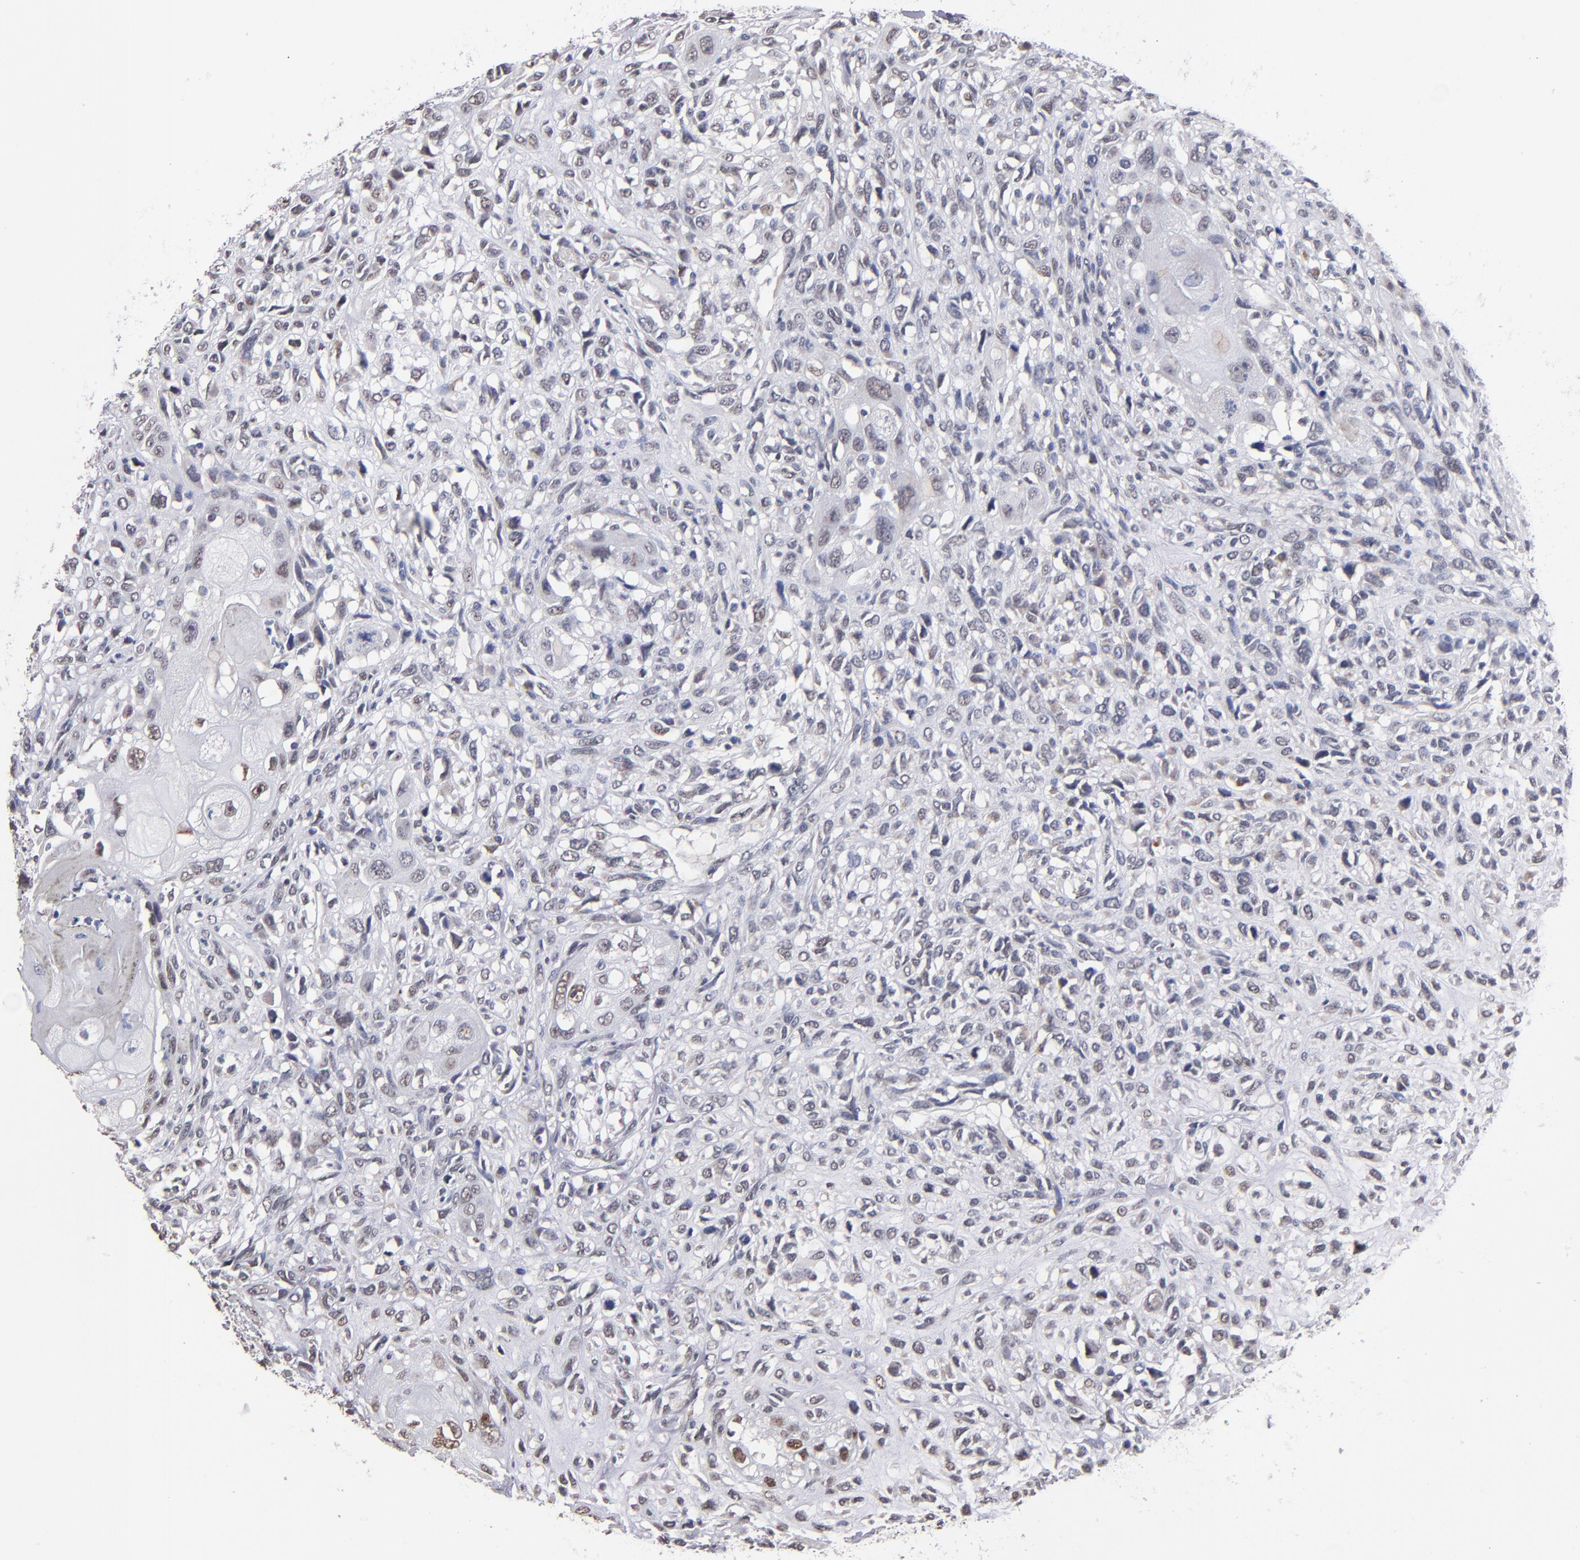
{"staining": {"intensity": "negative", "quantity": "none", "location": "none"}, "tissue": "head and neck cancer", "cell_type": "Tumor cells", "image_type": "cancer", "snomed": [{"axis": "morphology", "description": "Neoplasm, malignant, NOS"}, {"axis": "topography", "description": "Salivary gland"}, {"axis": "topography", "description": "Head-Neck"}], "caption": "A high-resolution micrograph shows immunohistochemistry (IHC) staining of head and neck cancer, which exhibits no significant staining in tumor cells.", "gene": "MN1", "patient": {"sex": "male", "age": 43}}